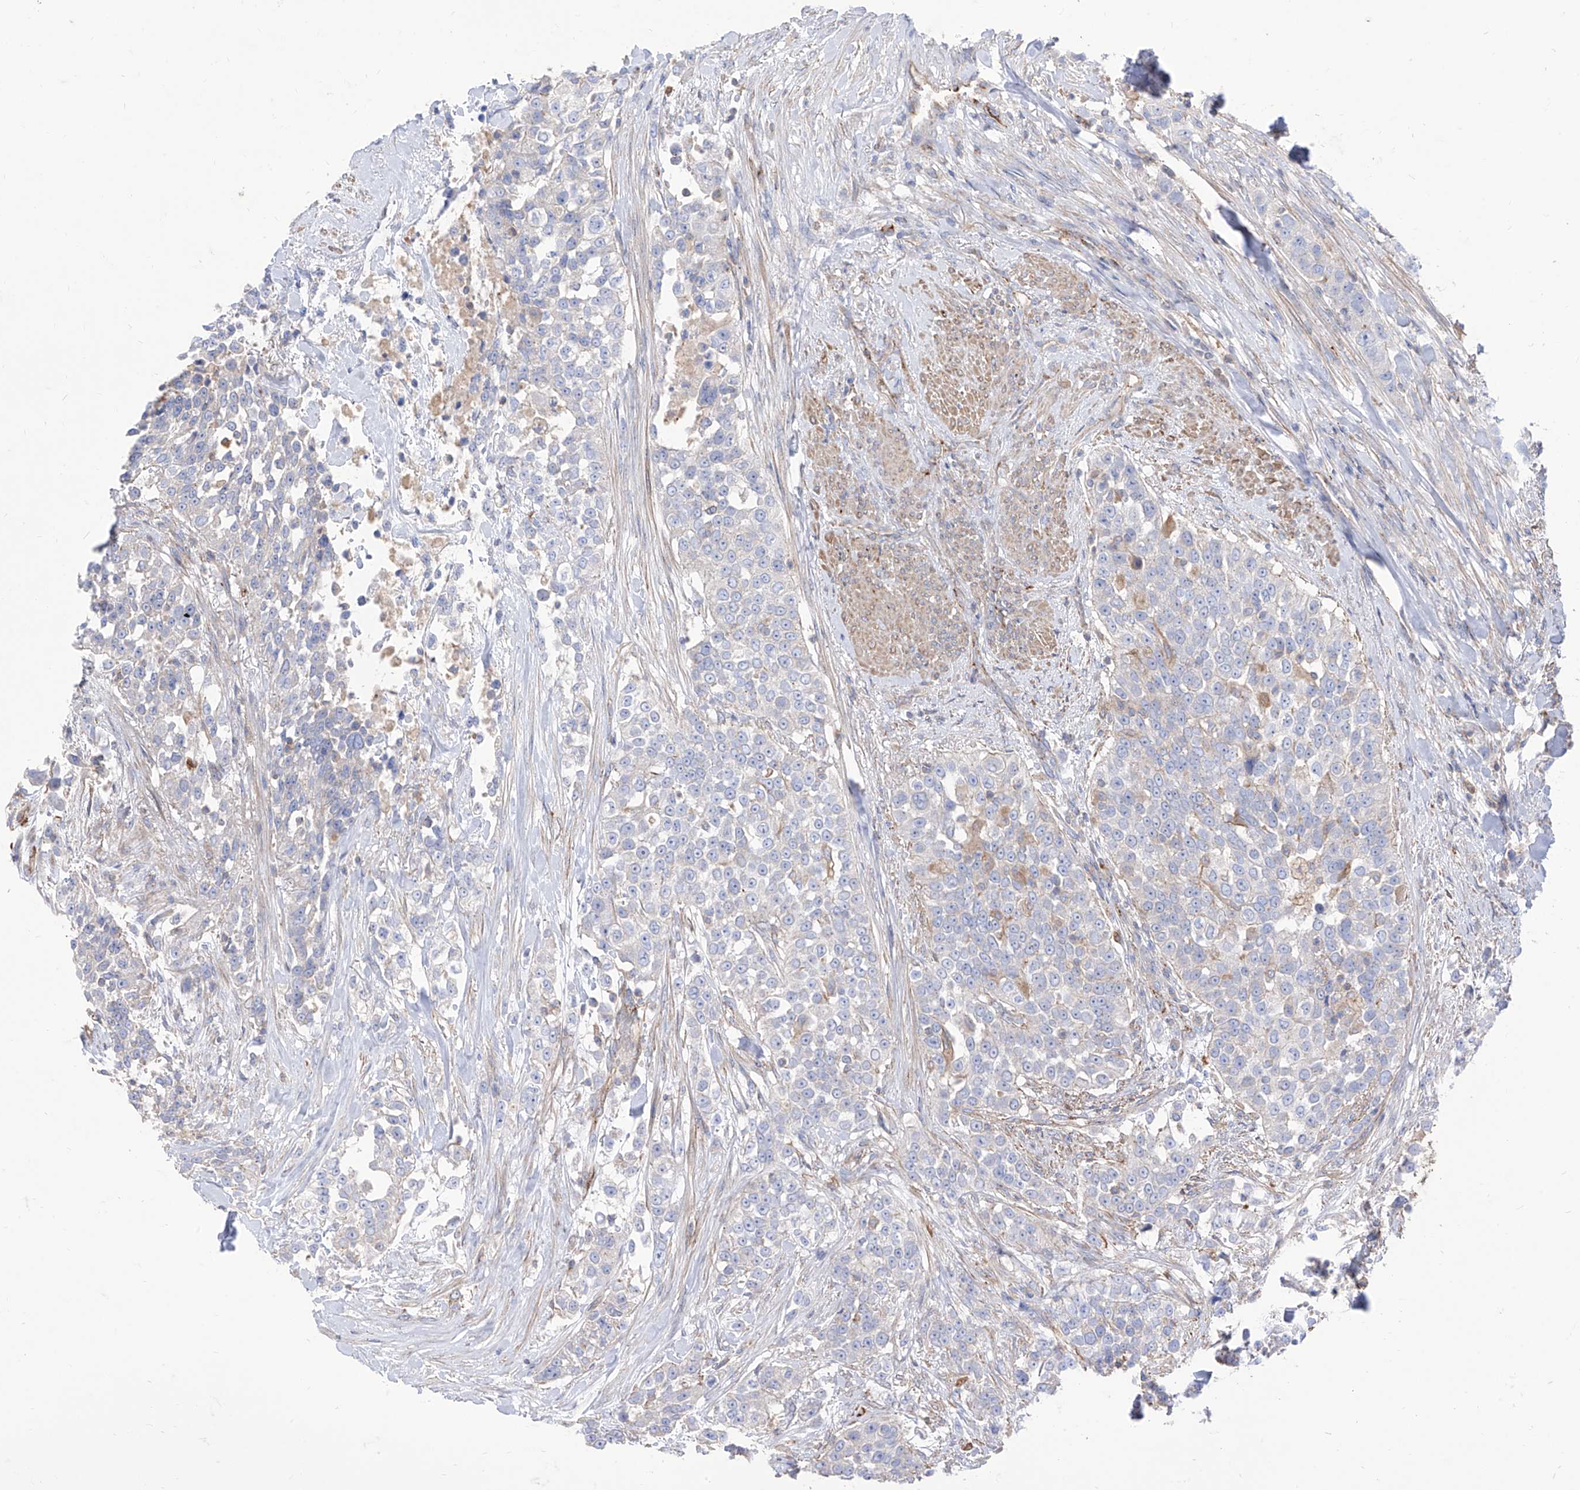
{"staining": {"intensity": "negative", "quantity": "none", "location": "none"}, "tissue": "urothelial cancer", "cell_type": "Tumor cells", "image_type": "cancer", "snomed": [{"axis": "morphology", "description": "Urothelial carcinoma, High grade"}, {"axis": "topography", "description": "Urinary bladder"}], "caption": "This is a image of immunohistochemistry (IHC) staining of urothelial cancer, which shows no positivity in tumor cells.", "gene": "C1orf74", "patient": {"sex": "female", "age": 80}}